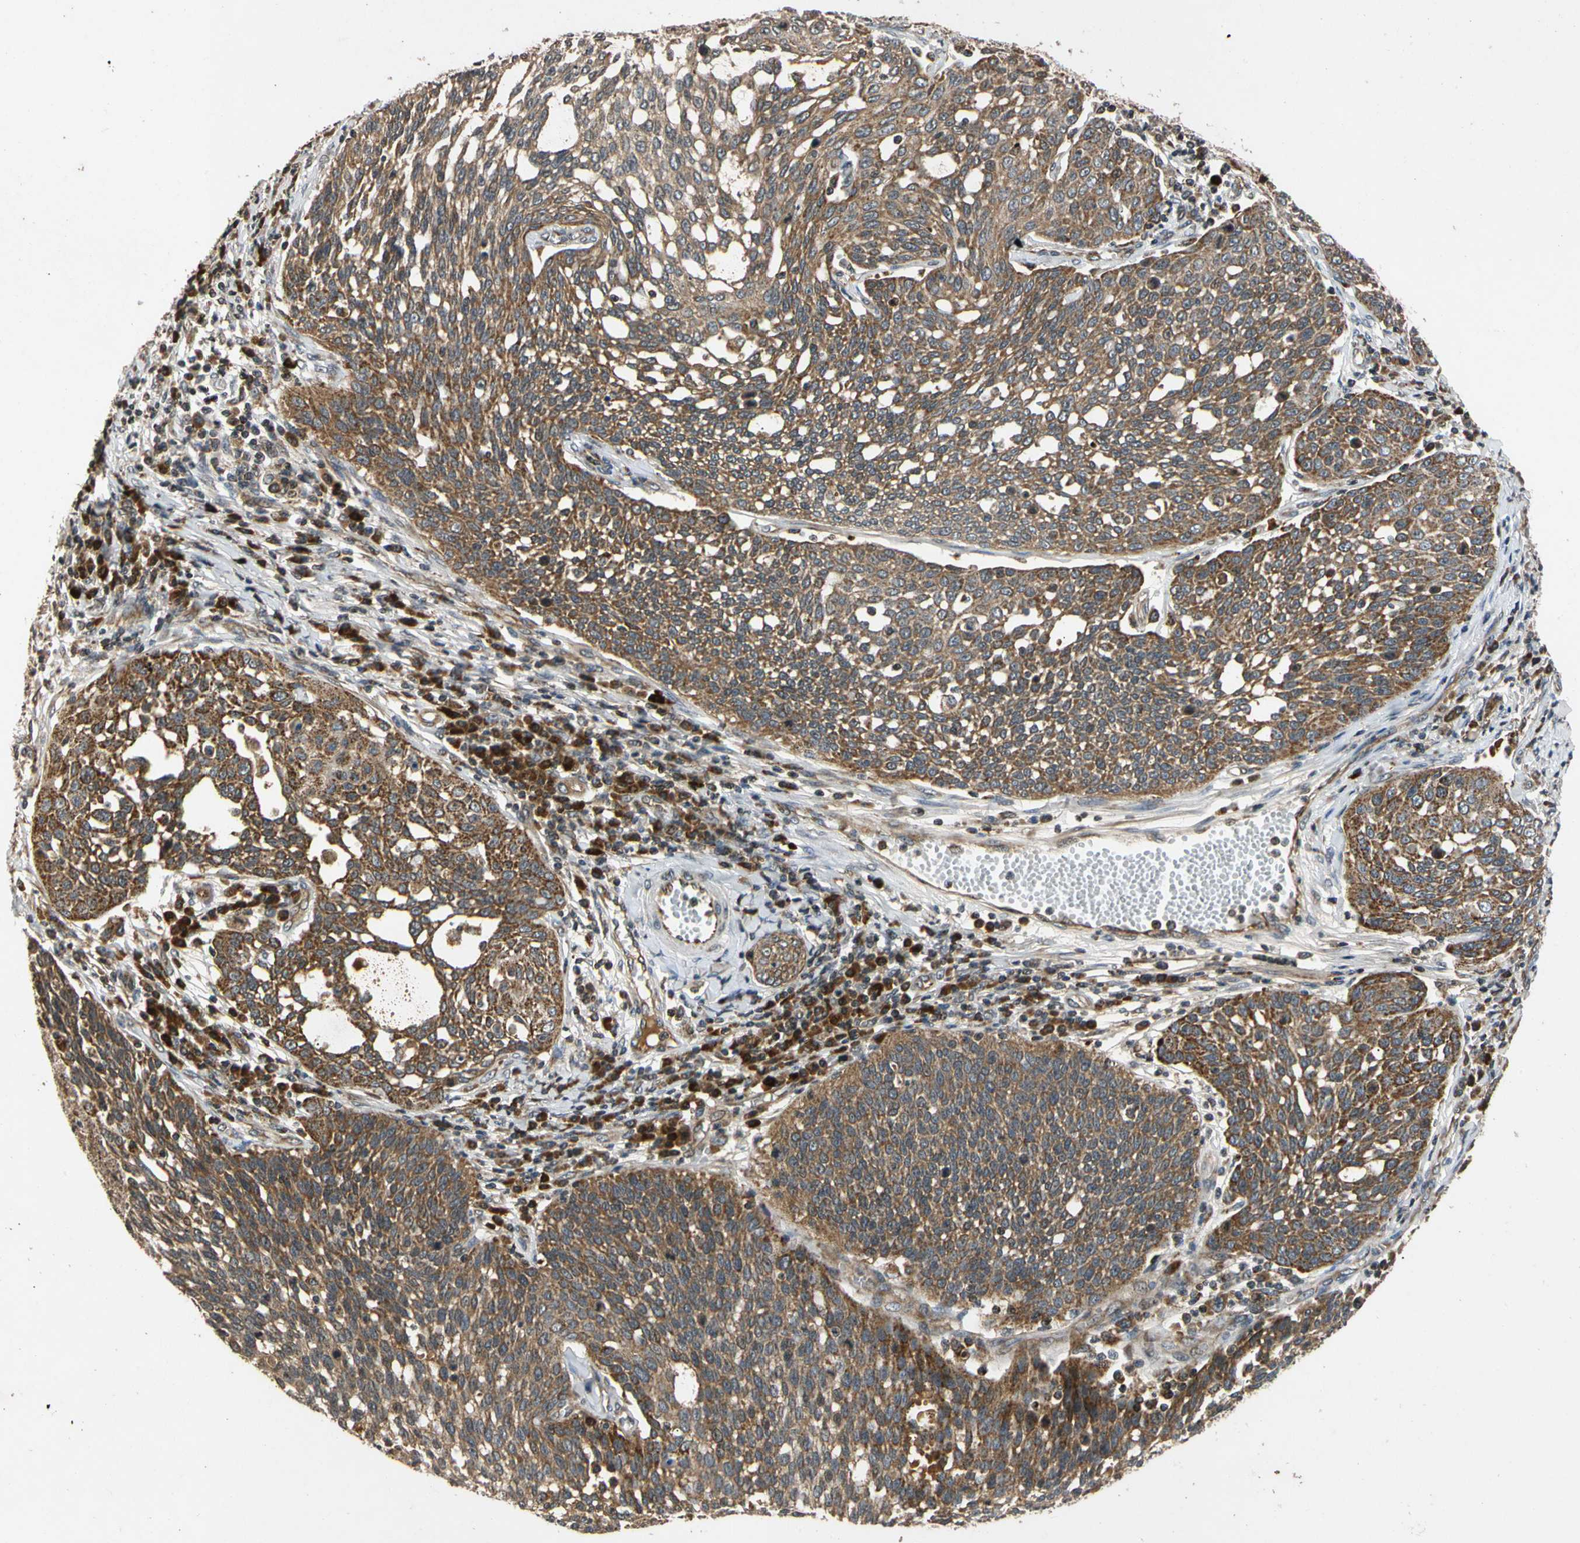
{"staining": {"intensity": "strong", "quantity": ">75%", "location": "cytoplasmic/membranous"}, "tissue": "cervical cancer", "cell_type": "Tumor cells", "image_type": "cancer", "snomed": [{"axis": "morphology", "description": "Squamous cell carcinoma, NOS"}, {"axis": "topography", "description": "Cervix"}], "caption": "Human cervical squamous cell carcinoma stained with a brown dye demonstrates strong cytoplasmic/membranous positive expression in approximately >75% of tumor cells.", "gene": "MRPS22", "patient": {"sex": "female", "age": 34}}